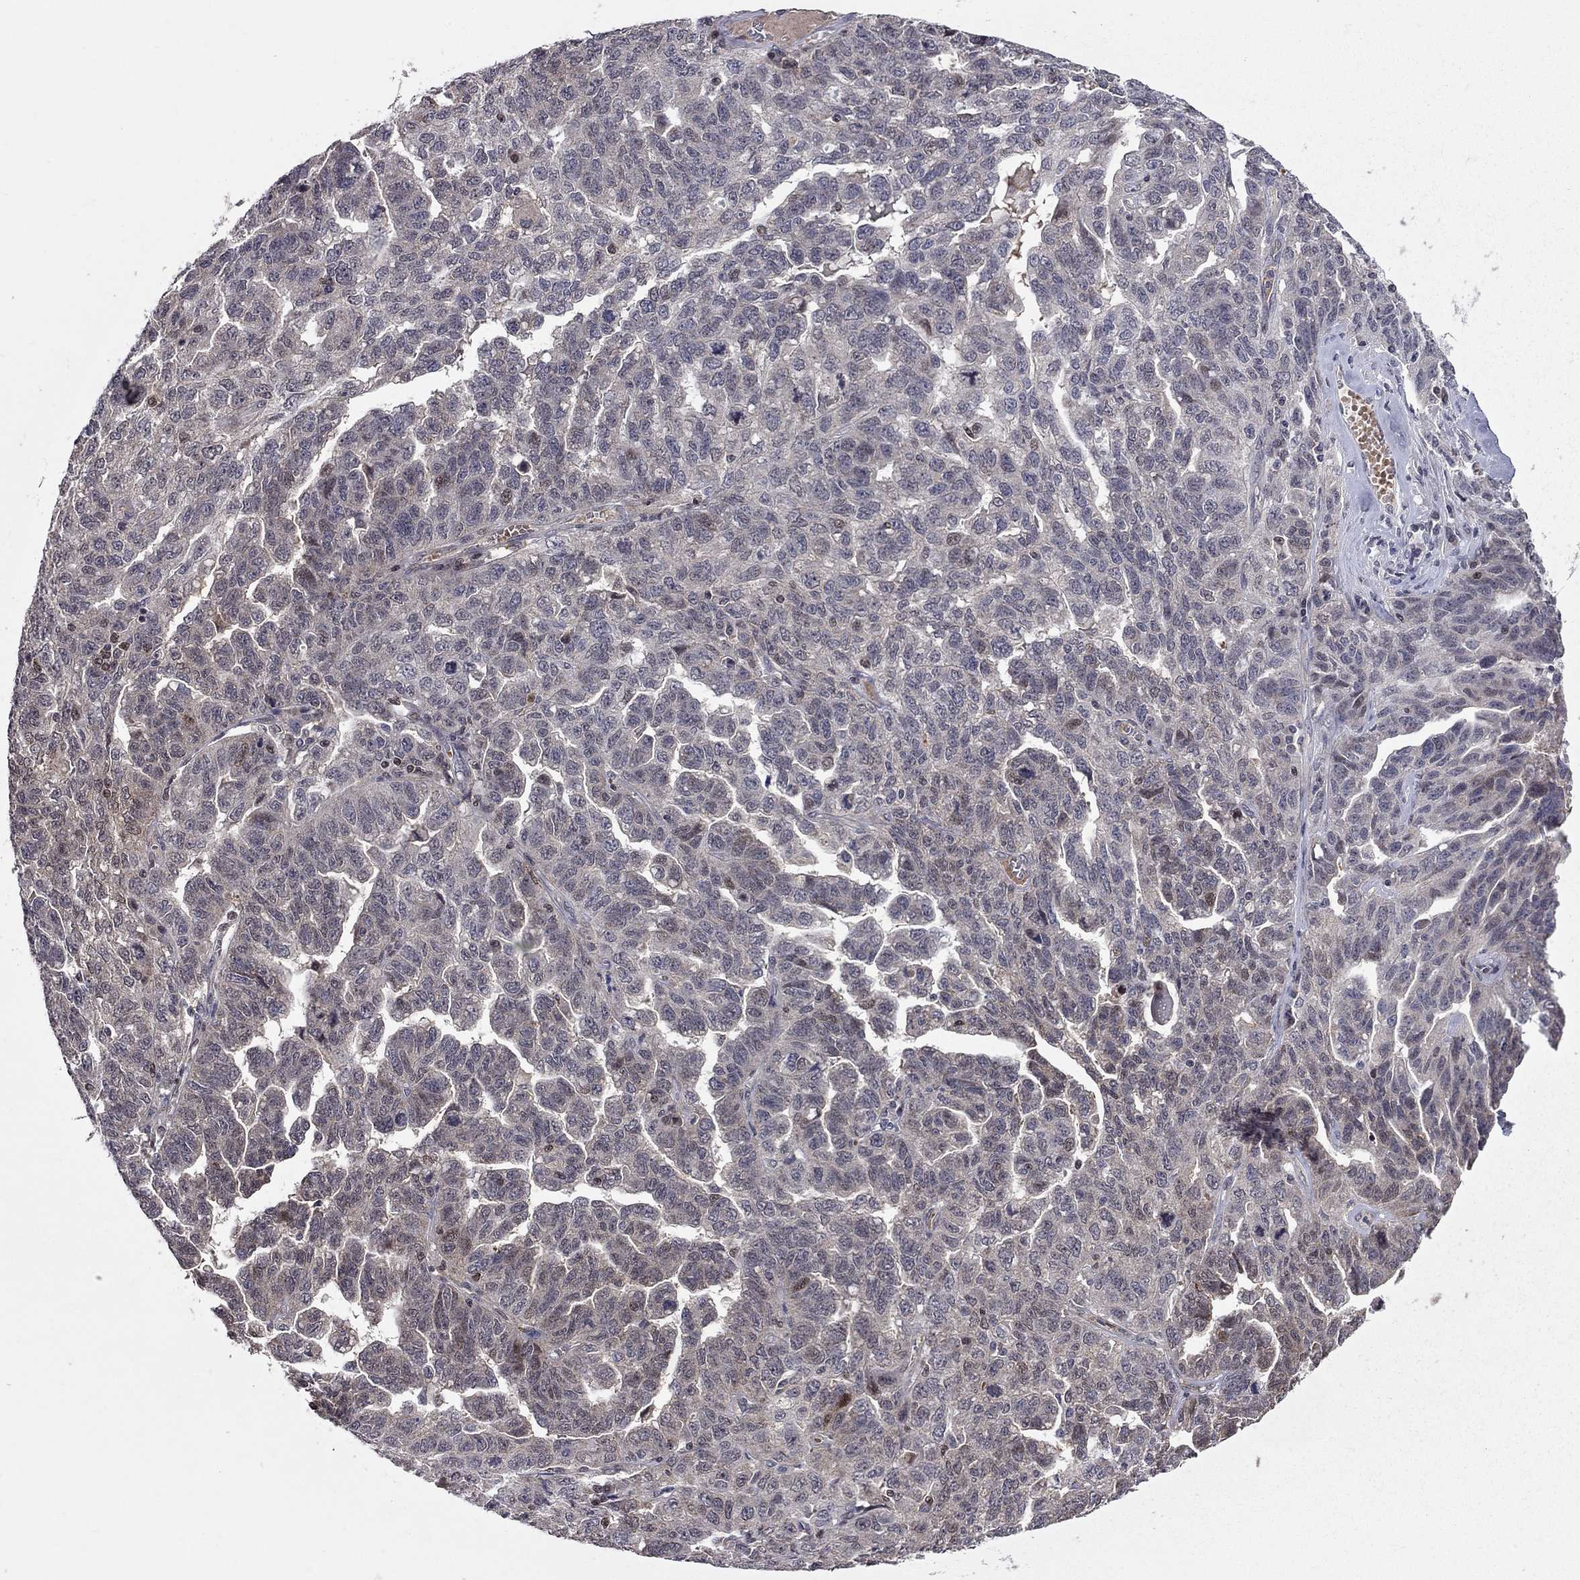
{"staining": {"intensity": "weak", "quantity": "<25%", "location": "nuclear"}, "tissue": "ovarian cancer", "cell_type": "Tumor cells", "image_type": "cancer", "snomed": [{"axis": "morphology", "description": "Cystadenocarcinoma, serous, NOS"}, {"axis": "topography", "description": "Ovary"}], "caption": "There is no significant positivity in tumor cells of ovarian cancer.", "gene": "HDAC3", "patient": {"sex": "female", "age": 71}}